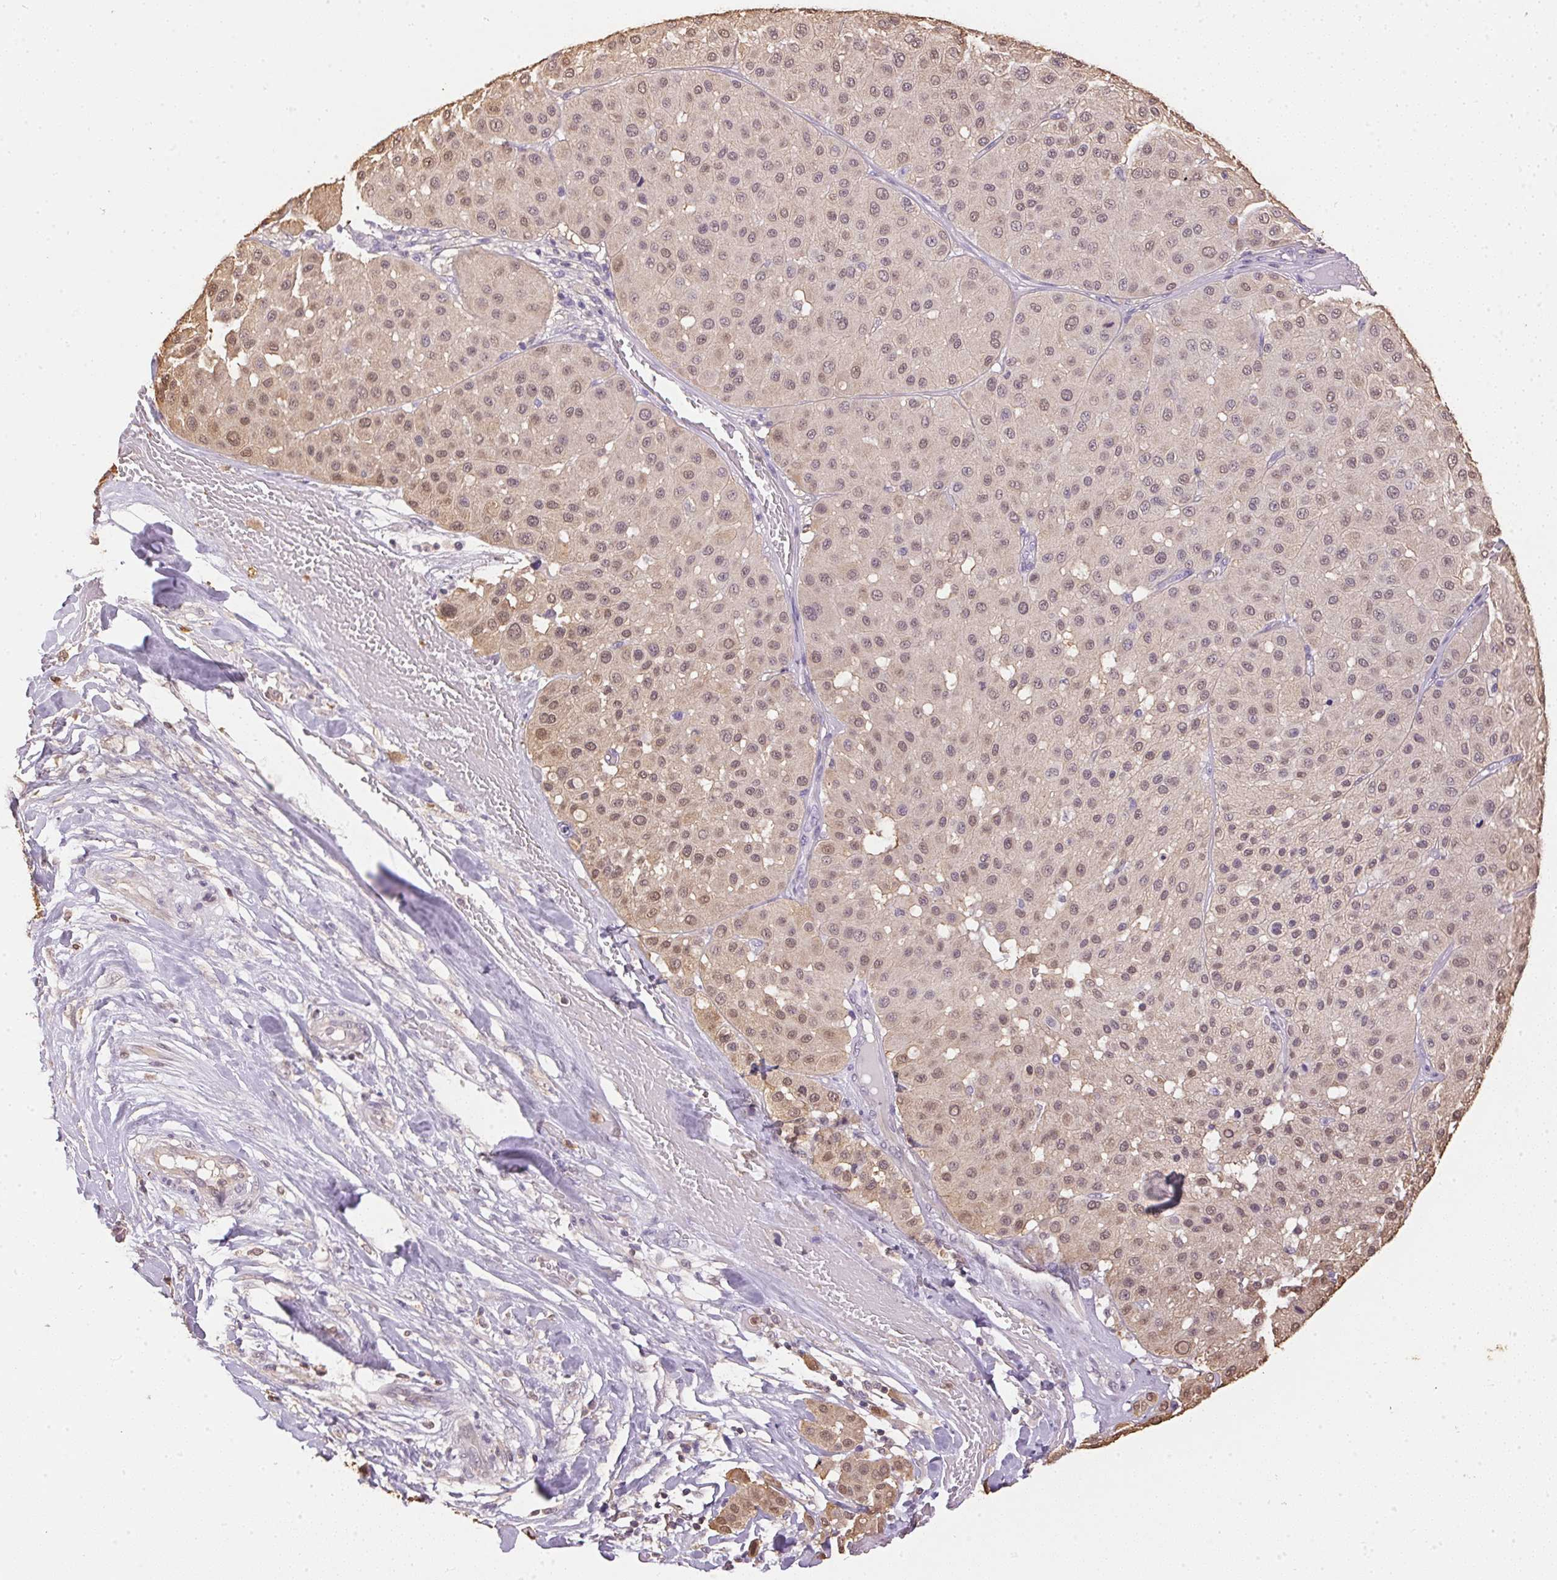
{"staining": {"intensity": "moderate", "quantity": ">75%", "location": "nuclear"}, "tissue": "melanoma", "cell_type": "Tumor cells", "image_type": "cancer", "snomed": [{"axis": "morphology", "description": "Malignant melanoma, Metastatic site"}, {"axis": "topography", "description": "Smooth muscle"}], "caption": "Brown immunohistochemical staining in malignant melanoma (metastatic site) exhibits moderate nuclear staining in approximately >75% of tumor cells. Immunohistochemistry stains the protein of interest in brown and the nuclei are stained blue.", "gene": "S100A3", "patient": {"sex": "male", "age": 41}}